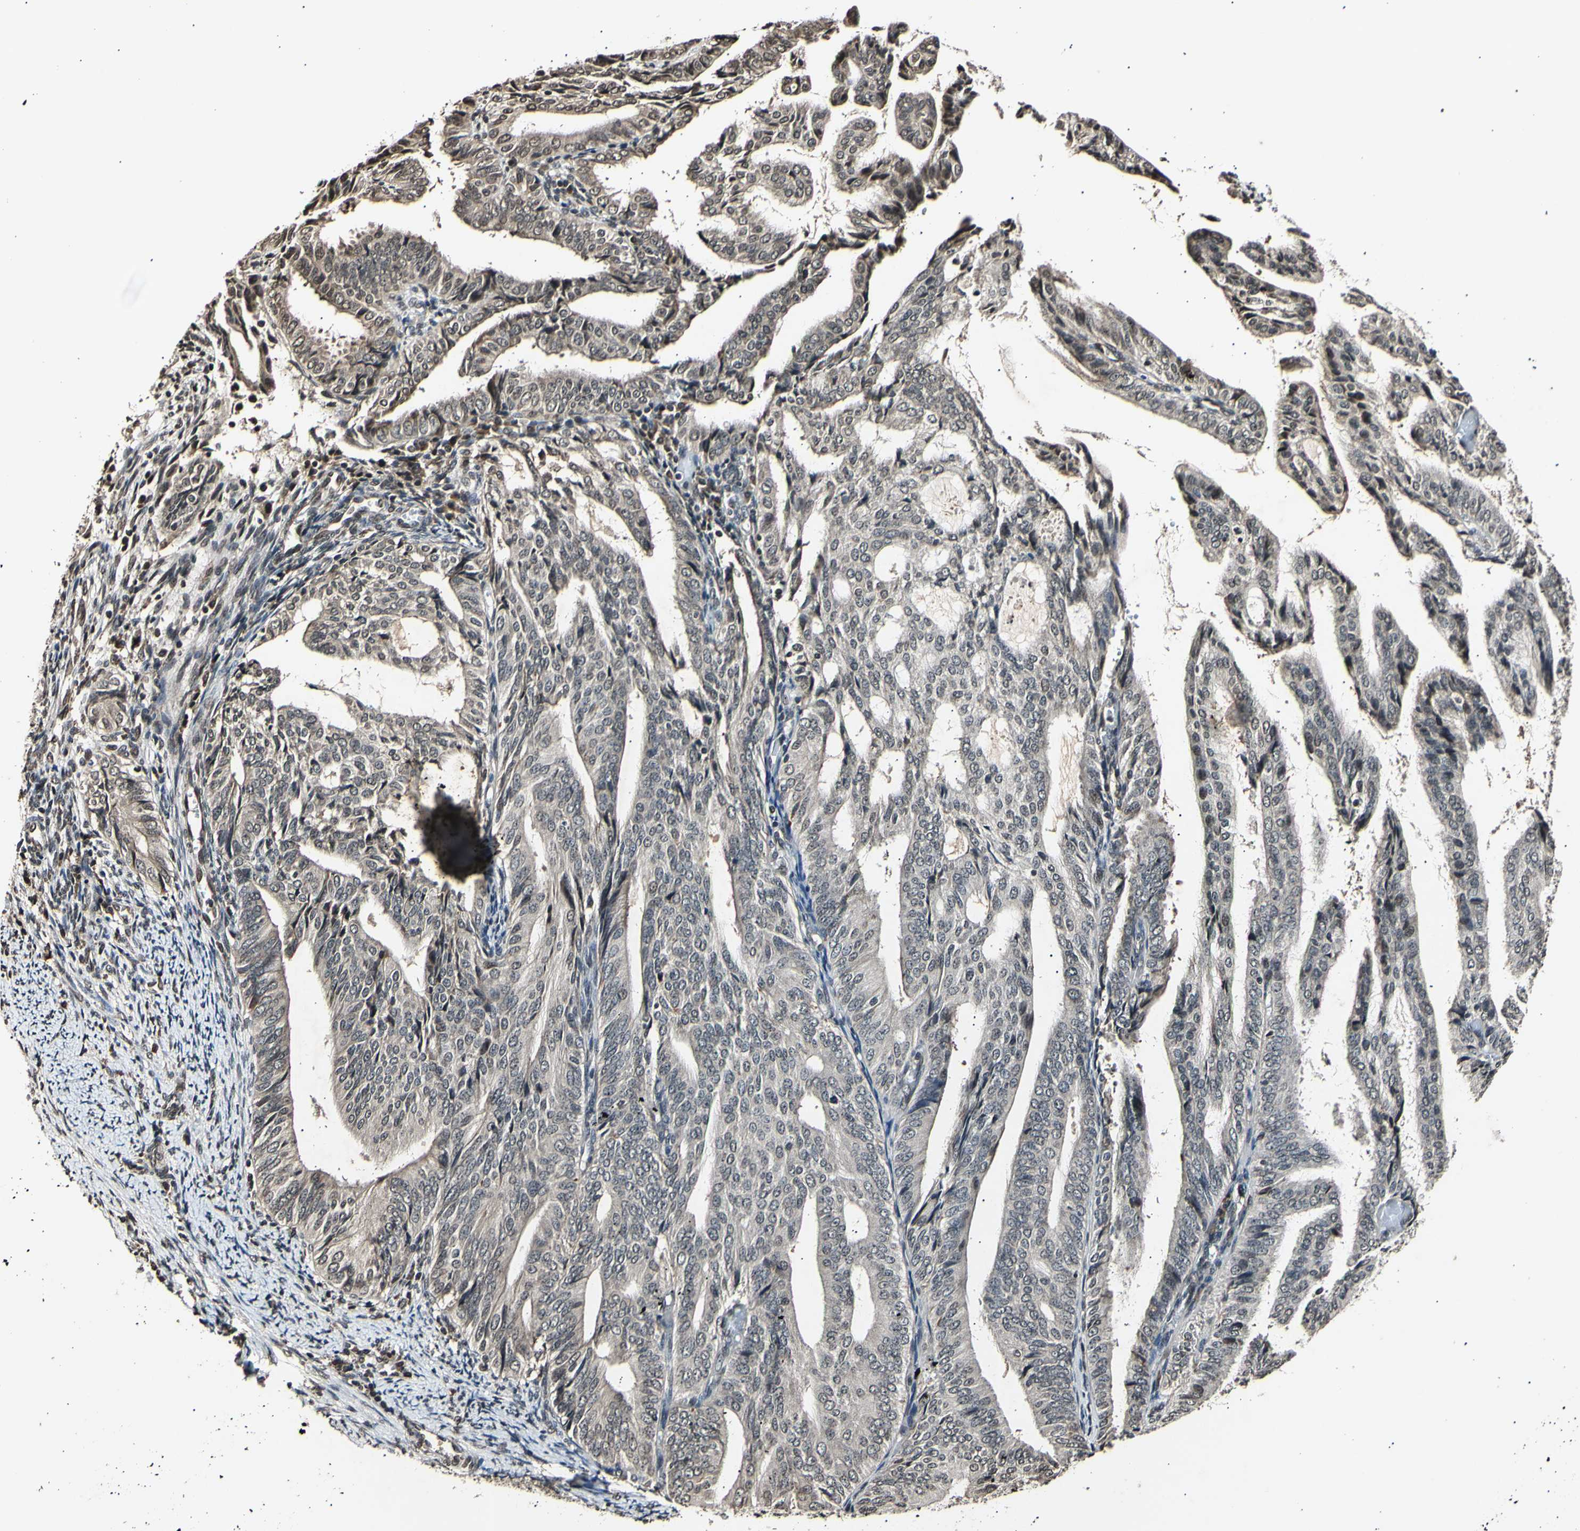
{"staining": {"intensity": "weak", "quantity": ">75%", "location": "cytoplasmic/membranous,nuclear"}, "tissue": "endometrial cancer", "cell_type": "Tumor cells", "image_type": "cancer", "snomed": [{"axis": "morphology", "description": "Adenocarcinoma, NOS"}, {"axis": "topography", "description": "Endometrium"}], "caption": "Adenocarcinoma (endometrial) stained for a protein reveals weak cytoplasmic/membranous and nuclear positivity in tumor cells.", "gene": "ANAPC7", "patient": {"sex": "female", "age": 58}}